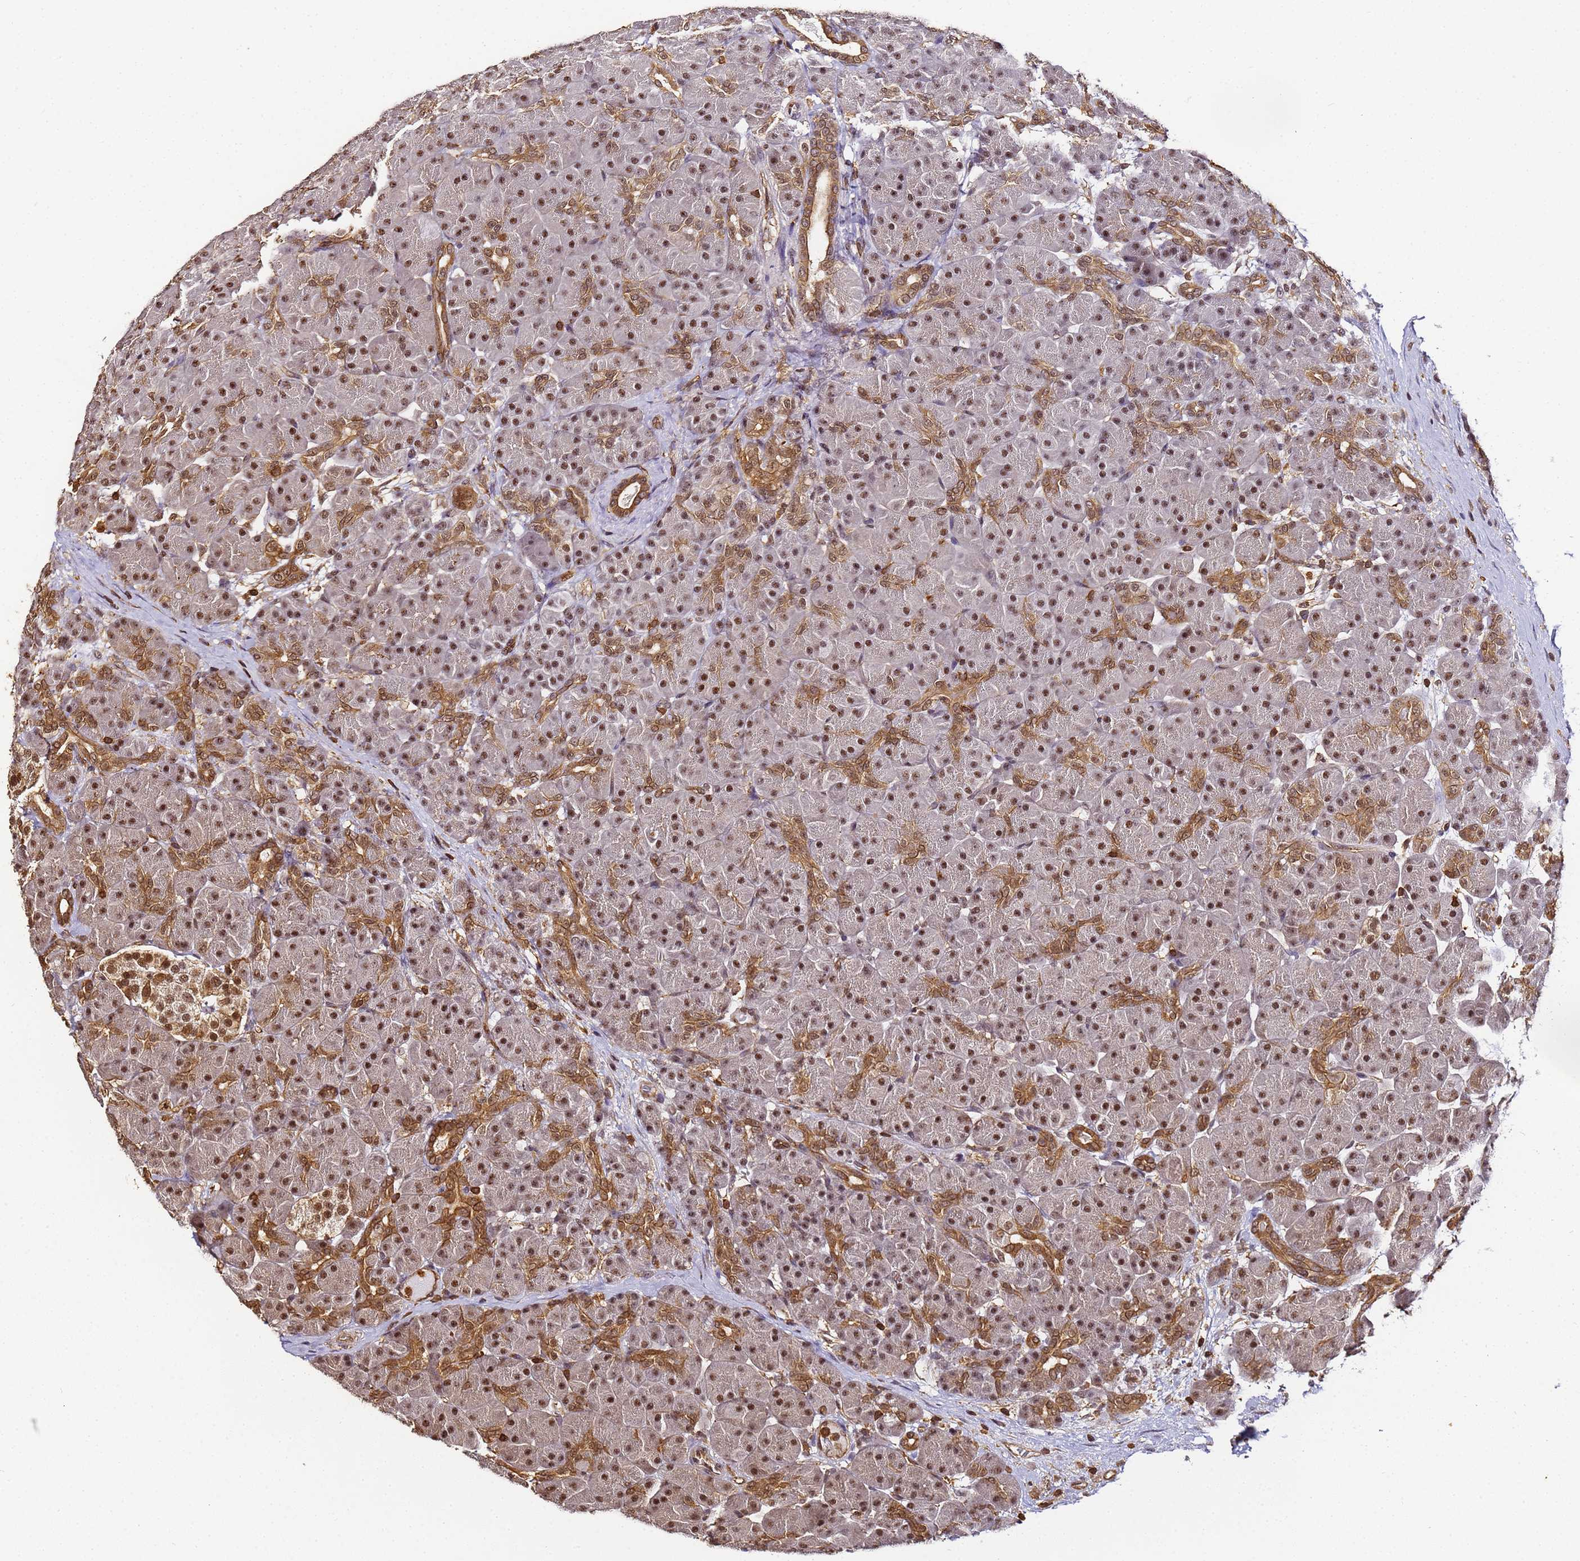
{"staining": {"intensity": "strong", "quantity": ">75%", "location": "cytoplasmic/membranous,nuclear"}, "tissue": "pancreas", "cell_type": "Exocrine glandular cells", "image_type": "normal", "snomed": [{"axis": "morphology", "description": "Normal tissue, NOS"}, {"axis": "topography", "description": "Pancreas"}], "caption": "Immunohistochemical staining of unremarkable pancreas displays >75% levels of strong cytoplasmic/membranous,nuclear protein staining in approximately >75% of exocrine glandular cells.", "gene": "PPP4C", "patient": {"sex": "male", "age": 66}}